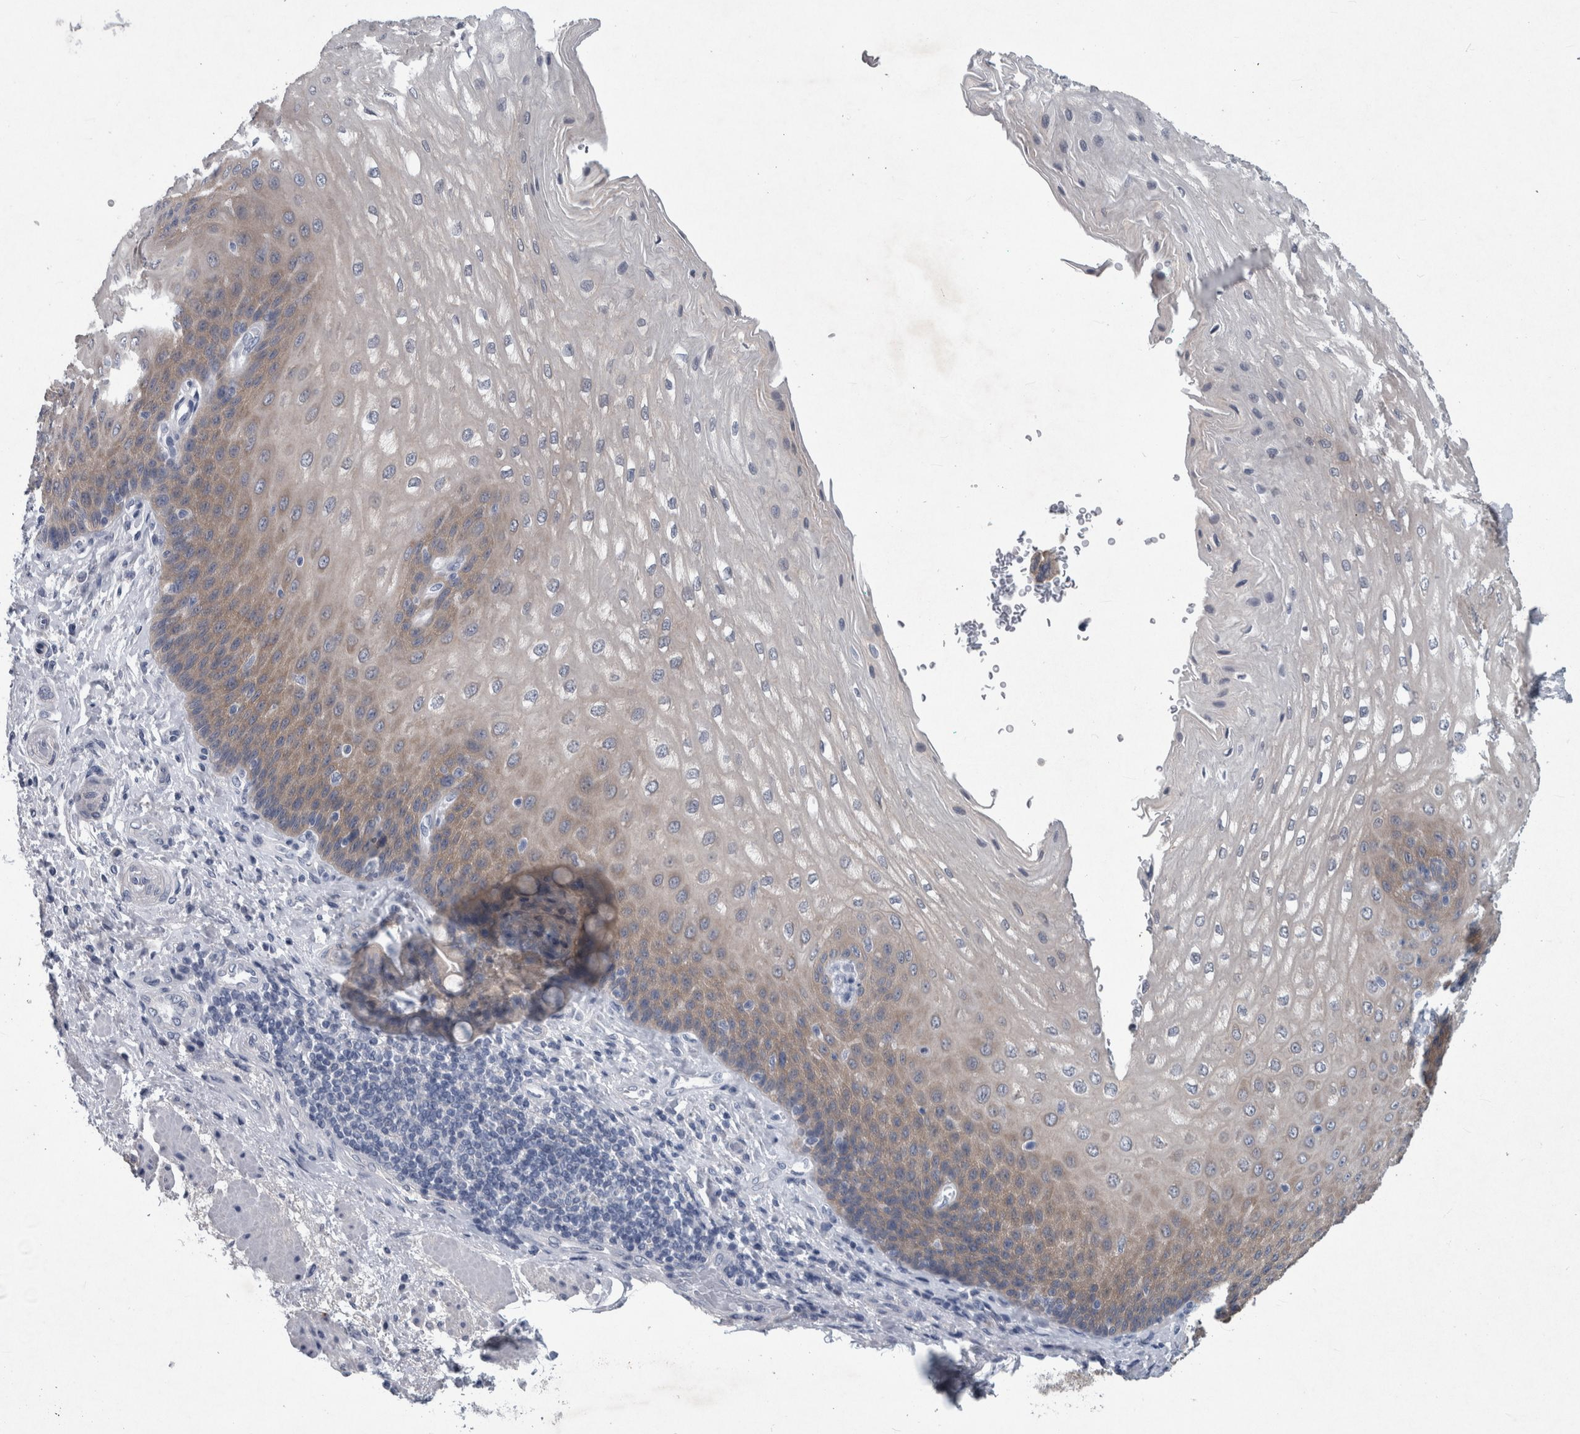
{"staining": {"intensity": "moderate", "quantity": ">75%", "location": "cytoplasmic/membranous"}, "tissue": "esophagus", "cell_type": "Squamous epithelial cells", "image_type": "normal", "snomed": [{"axis": "morphology", "description": "Normal tissue, NOS"}, {"axis": "topography", "description": "Esophagus"}], "caption": "Immunohistochemistry staining of unremarkable esophagus, which displays medium levels of moderate cytoplasmic/membranous expression in about >75% of squamous epithelial cells indicating moderate cytoplasmic/membranous protein expression. The staining was performed using DAB (brown) for protein detection and nuclei were counterstained in hematoxylin (blue).", "gene": "FAM83H", "patient": {"sex": "male", "age": 54}}